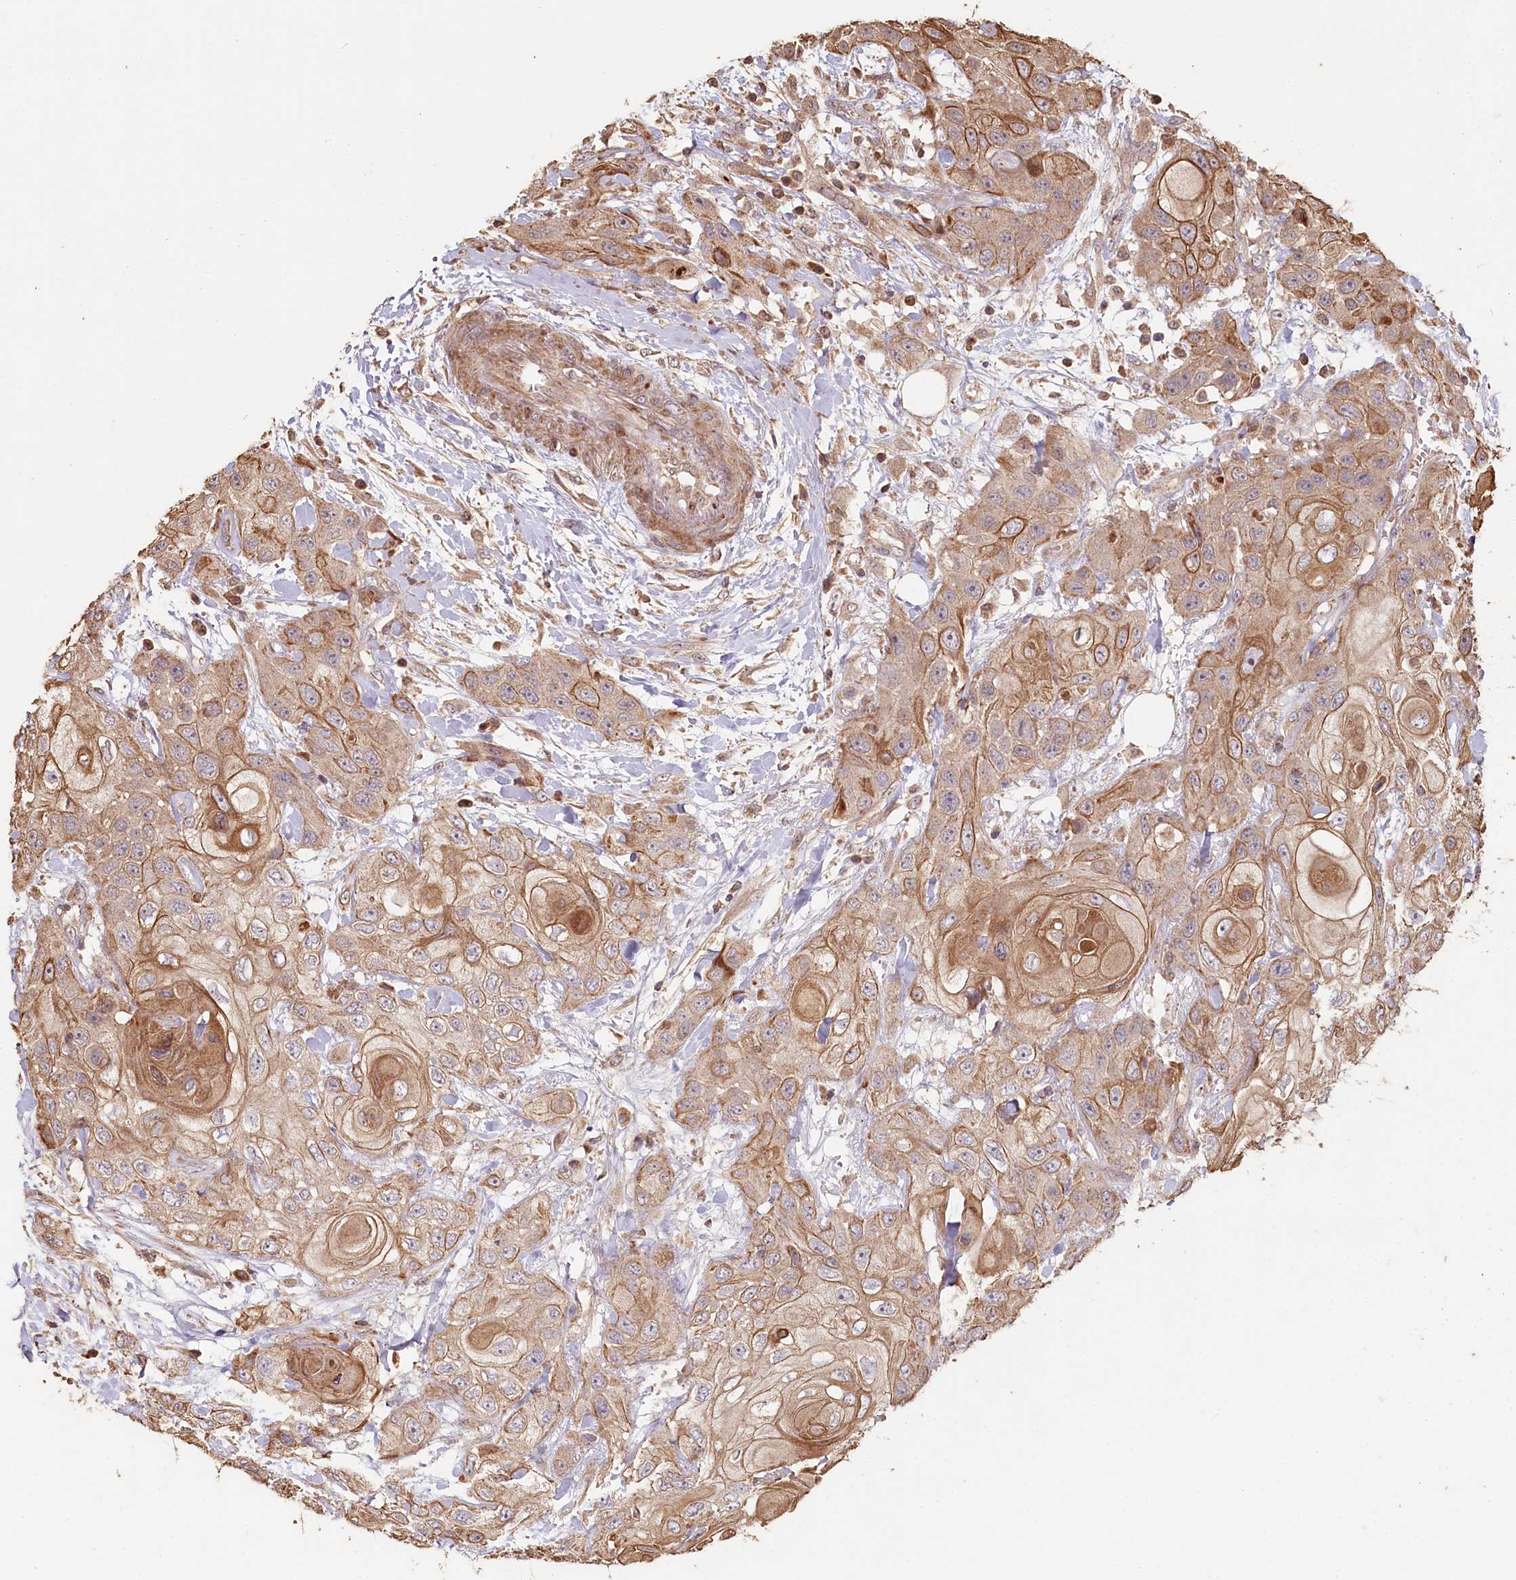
{"staining": {"intensity": "moderate", "quantity": ">75%", "location": "cytoplasmic/membranous"}, "tissue": "head and neck cancer", "cell_type": "Tumor cells", "image_type": "cancer", "snomed": [{"axis": "morphology", "description": "Squamous cell carcinoma, NOS"}, {"axis": "topography", "description": "Head-Neck"}], "caption": "Head and neck cancer tissue reveals moderate cytoplasmic/membranous staining in approximately >75% of tumor cells, visualized by immunohistochemistry.", "gene": "HAL", "patient": {"sex": "female", "age": 43}}